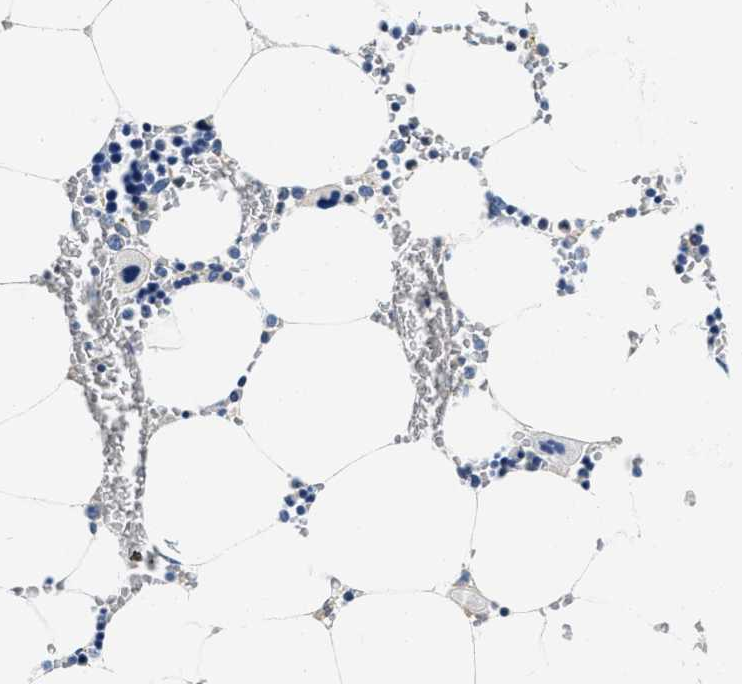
{"staining": {"intensity": "negative", "quantity": "none", "location": "none"}, "tissue": "bone marrow", "cell_type": "Hematopoietic cells", "image_type": "normal", "snomed": [{"axis": "morphology", "description": "Normal tissue, NOS"}, {"axis": "topography", "description": "Bone marrow"}], "caption": "IHC of normal bone marrow shows no staining in hematopoietic cells. (Brightfield microscopy of DAB IHC at high magnification).", "gene": "EIF2AK2", "patient": {"sex": "male", "age": 70}}